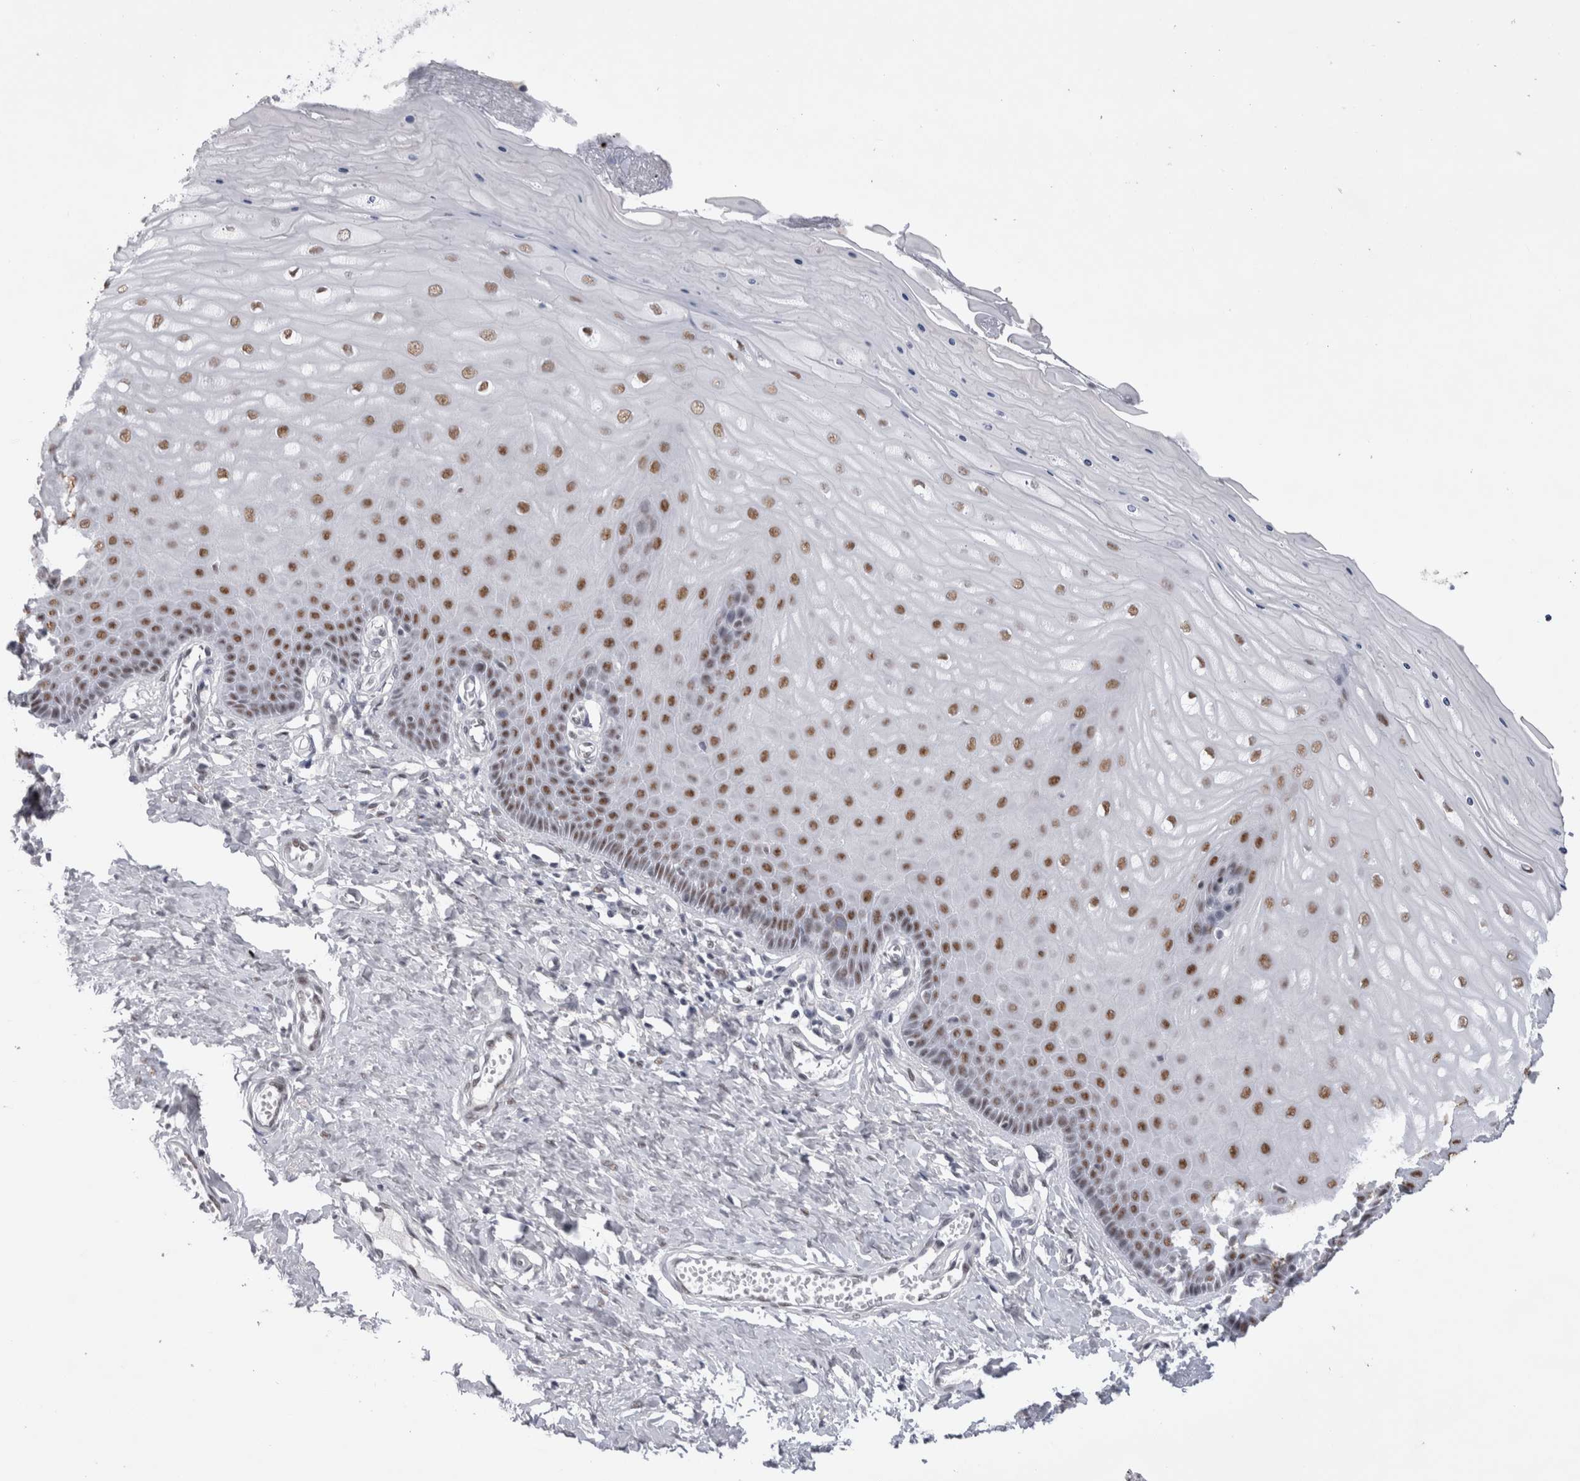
{"staining": {"intensity": "moderate", "quantity": ">75%", "location": "nuclear"}, "tissue": "cervix", "cell_type": "Glandular cells", "image_type": "normal", "snomed": [{"axis": "morphology", "description": "Normal tissue, NOS"}, {"axis": "topography", "description": "Cervix"}], "caption": "Protein expression analysis of benign cervix demonstrates moderate nuclear positivity in about >75% of glandular cells.", "gene": "API5", "patient": {"sex": "female", "age": 55}}